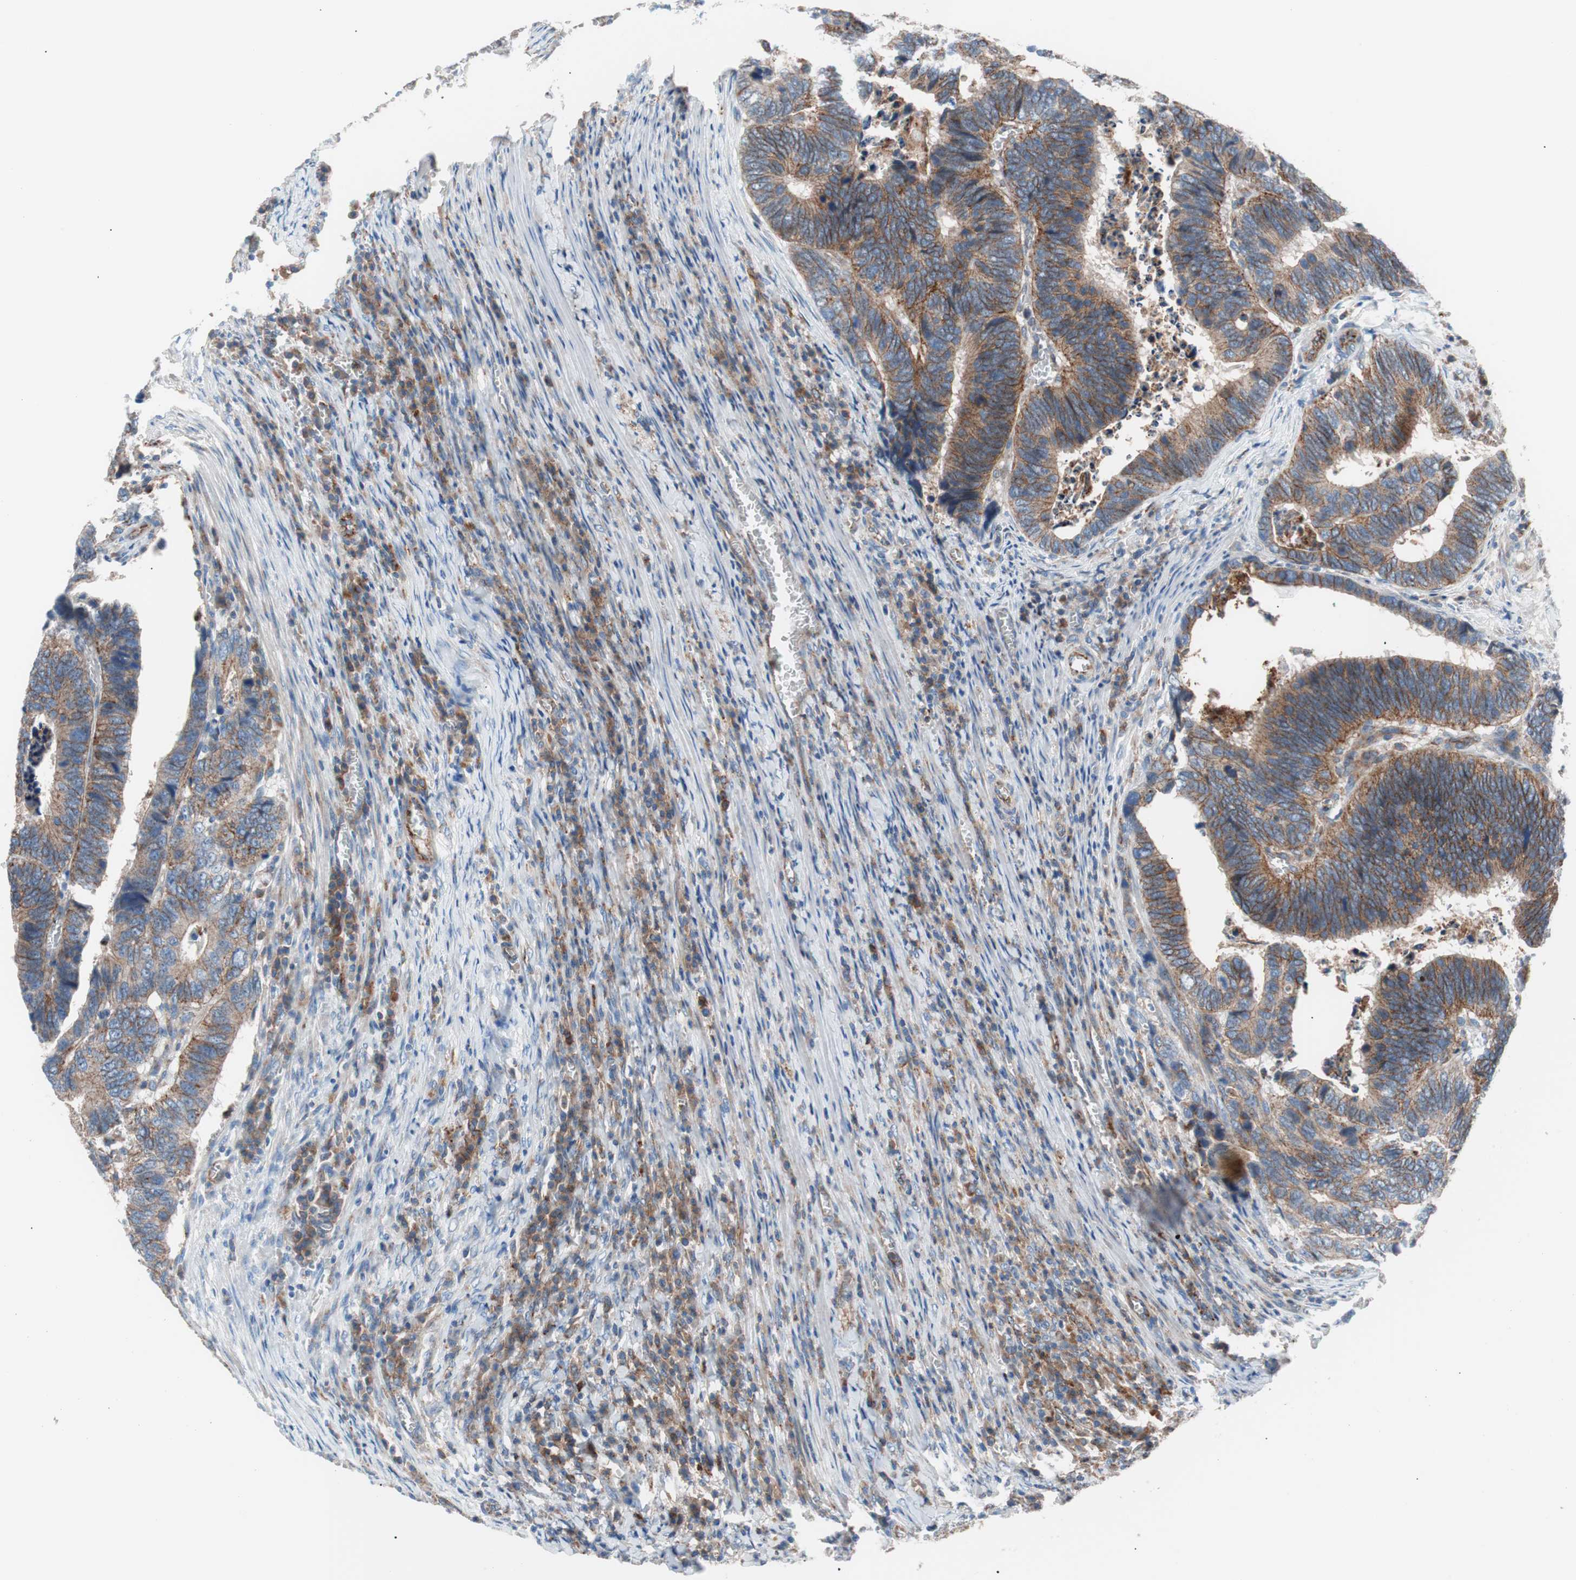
{"staining": {"intensity": "moderate", "quantity": ">75%", "location": "cytoplasmic/membranous"}, "tissue": "colorectal cancer", "cell_type": "Tumor cells", "image_type": "cancer", "snomed": [{"axis": "morphology", "description": "Adenocarcinoma, NOS"}, {"axis": "topography", "description": "Colon"}], "caption": "Tumor cells exhibit moderate cytoplasmic/membranous staining in approximately >75% of cells in colorectal adenocarcinoma.", "gene": "FLOT2", "patient": {"sex": "male", "age": 72}}